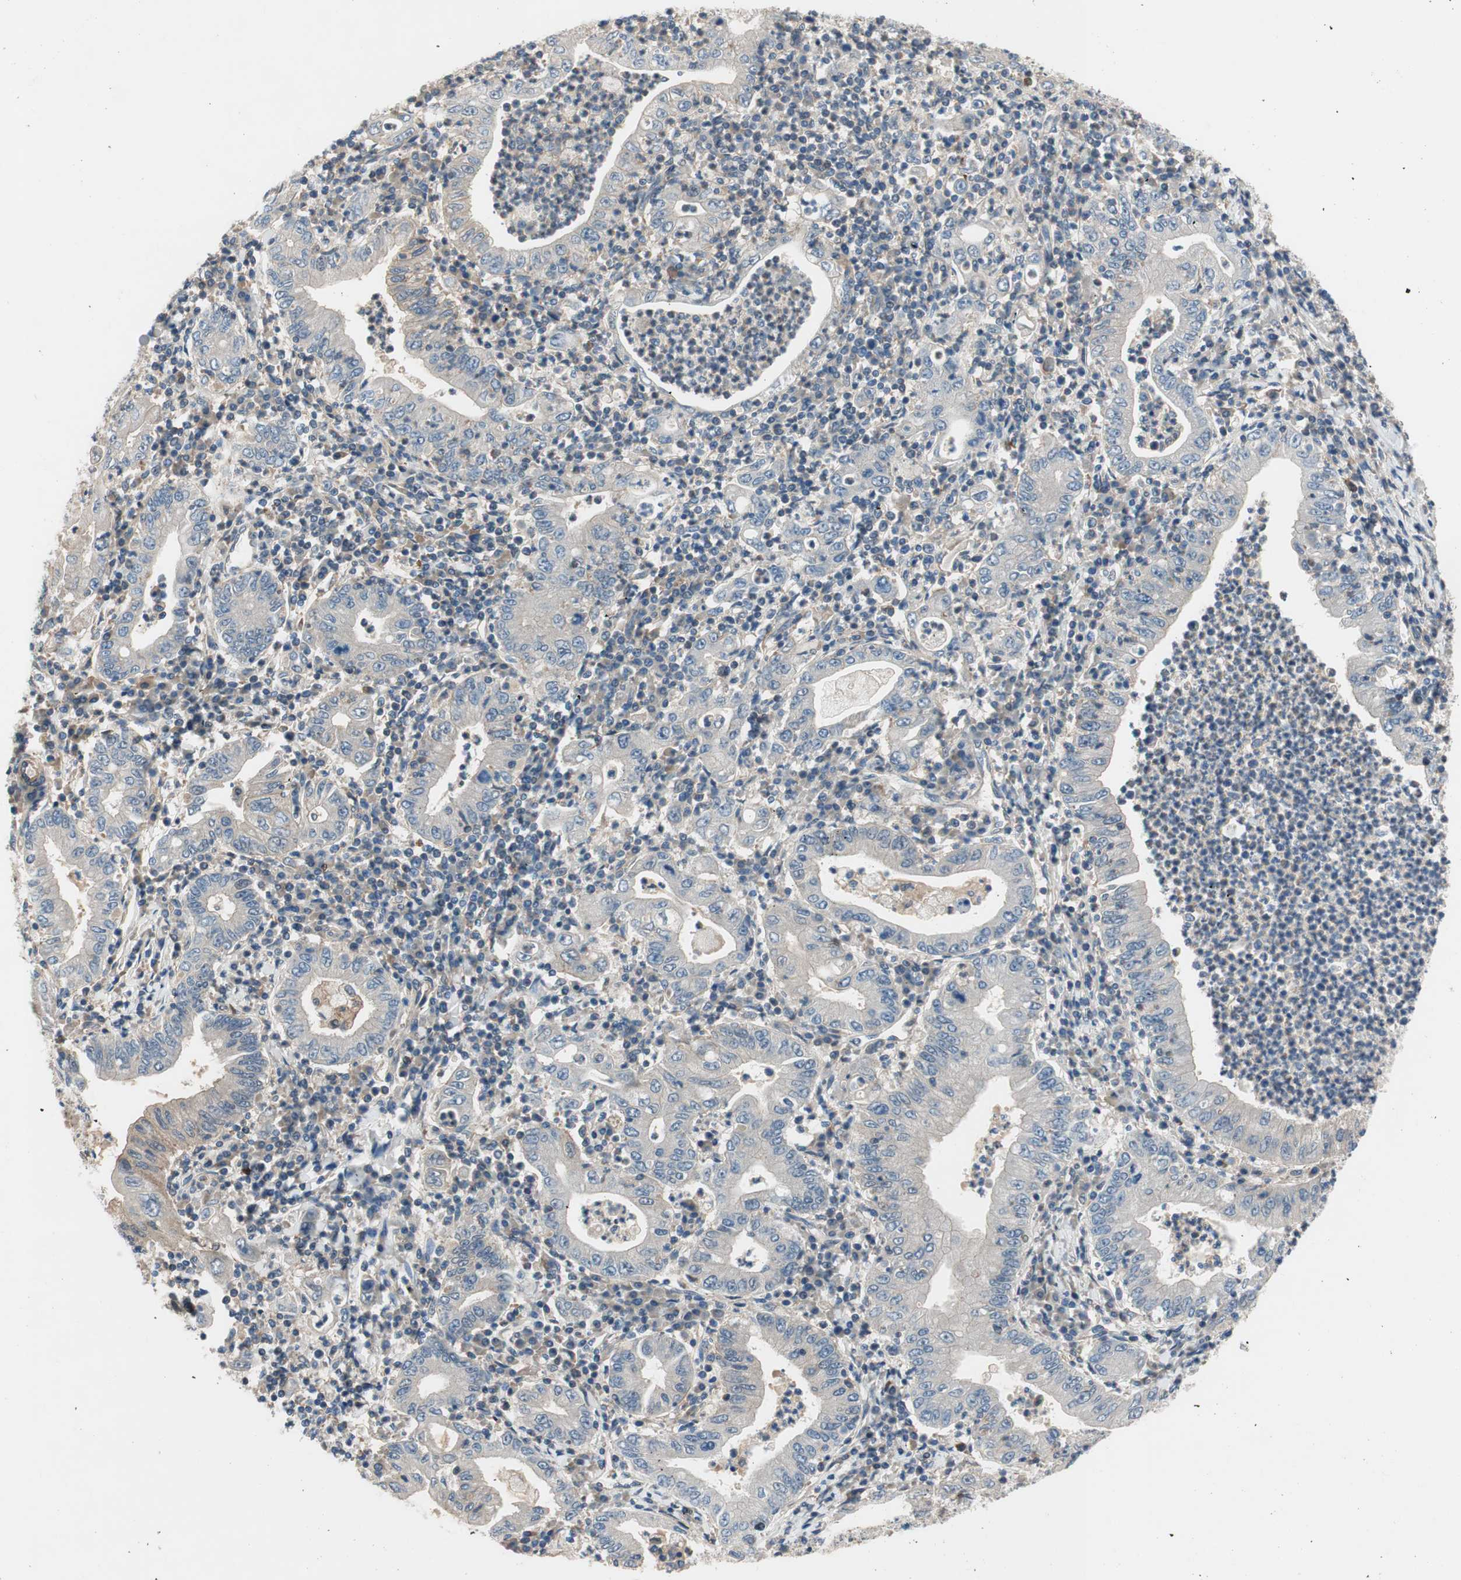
{"staining": {"intensity": "weak", "quantity": "<25%", "location": "cytoplasmic/membranous"}, "tissue": "stomach cancer", "cell_type": "Tumor cells", "image_type": "cancer", "snomed": [{"axis": "morphology", "description": "Normal tissue, NOS"}, {"axis": "morphology", "description": "Adenocarcinoma, NOS"}, {"axis": "topography", "description": "Esophagus"}, {"axis": "topography", "description": "Stomach, upper"}, {"axis": "topography", "description": "Peripheral nerve tissue"}], "caption": "IHC of stomach cancer (adenocarcinoma) demonstrates no staining in tumor cells. (DAB immunohistochemistry with hematoxylin counter stain).", "gene": "CALML3", "patient": {"sex": "male", "age": 62}}